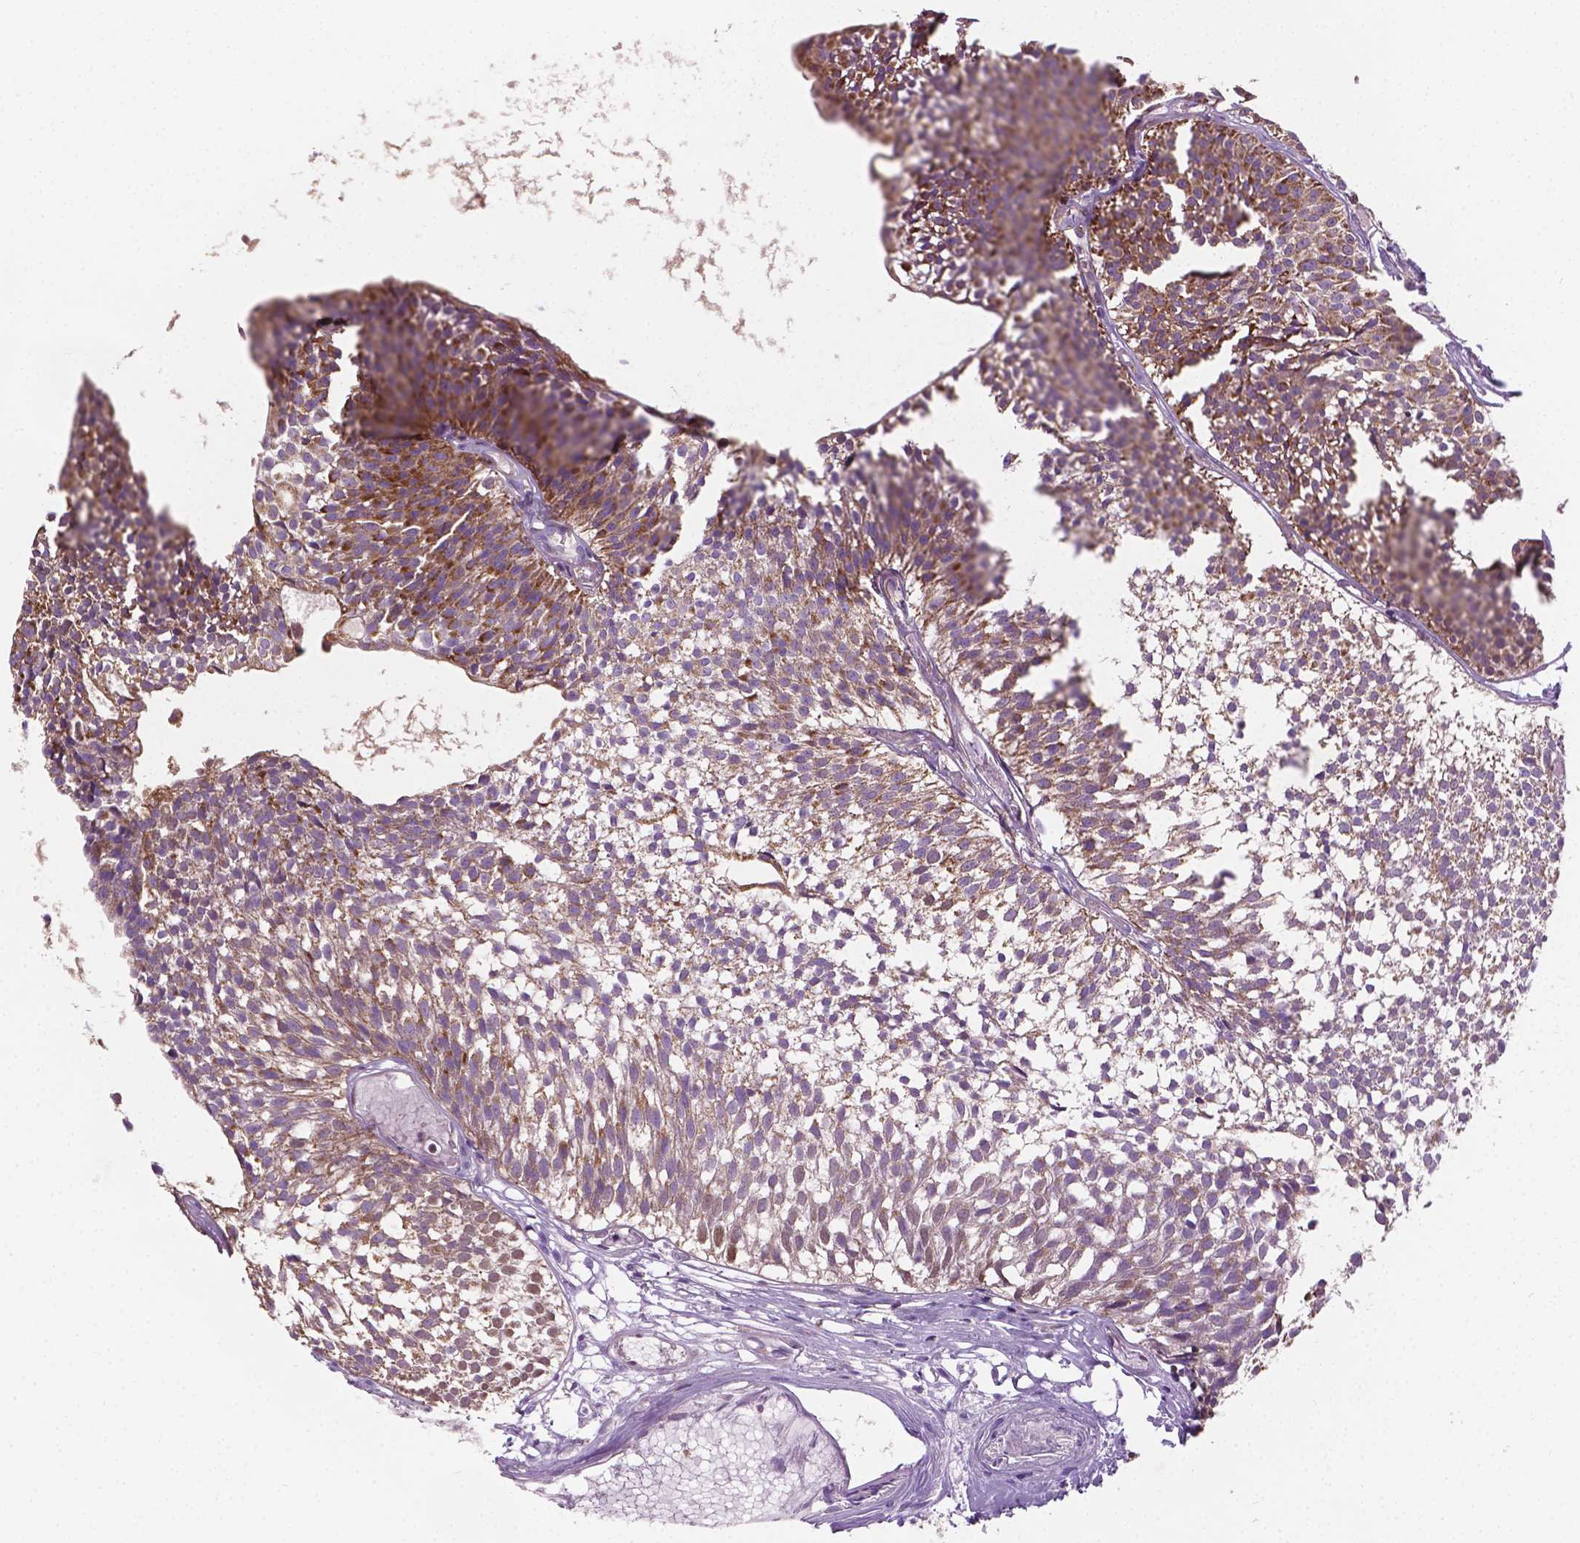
{"staining": {"intensity": "strong", "quantity": ">75%", "location": "cytoplasmic/membranous"}, "tissue": "urothelial cancer", "cell_type": "Tumor cells", "image_type": "cancer", "snomed": [{"axis": "morphology", "description": "Urothelial carcinoma, Low grade"}, {"axis": "topography", "description": "Urinary bladder"}], "caption": "A high amount of strong cytoplasmic/membranous staining is appreciated in approximately >75% of tumor cells in urothelial carcinoma (low-grade) tissue. The protein is stained brown, and the nuclei are stained in blue (DAB (3,3'-diaminobenzidine) IHC with brightfield microscopy, high magnification).", "gene": "PIBF1", "patient": {"sex": "male", "age": 63}}